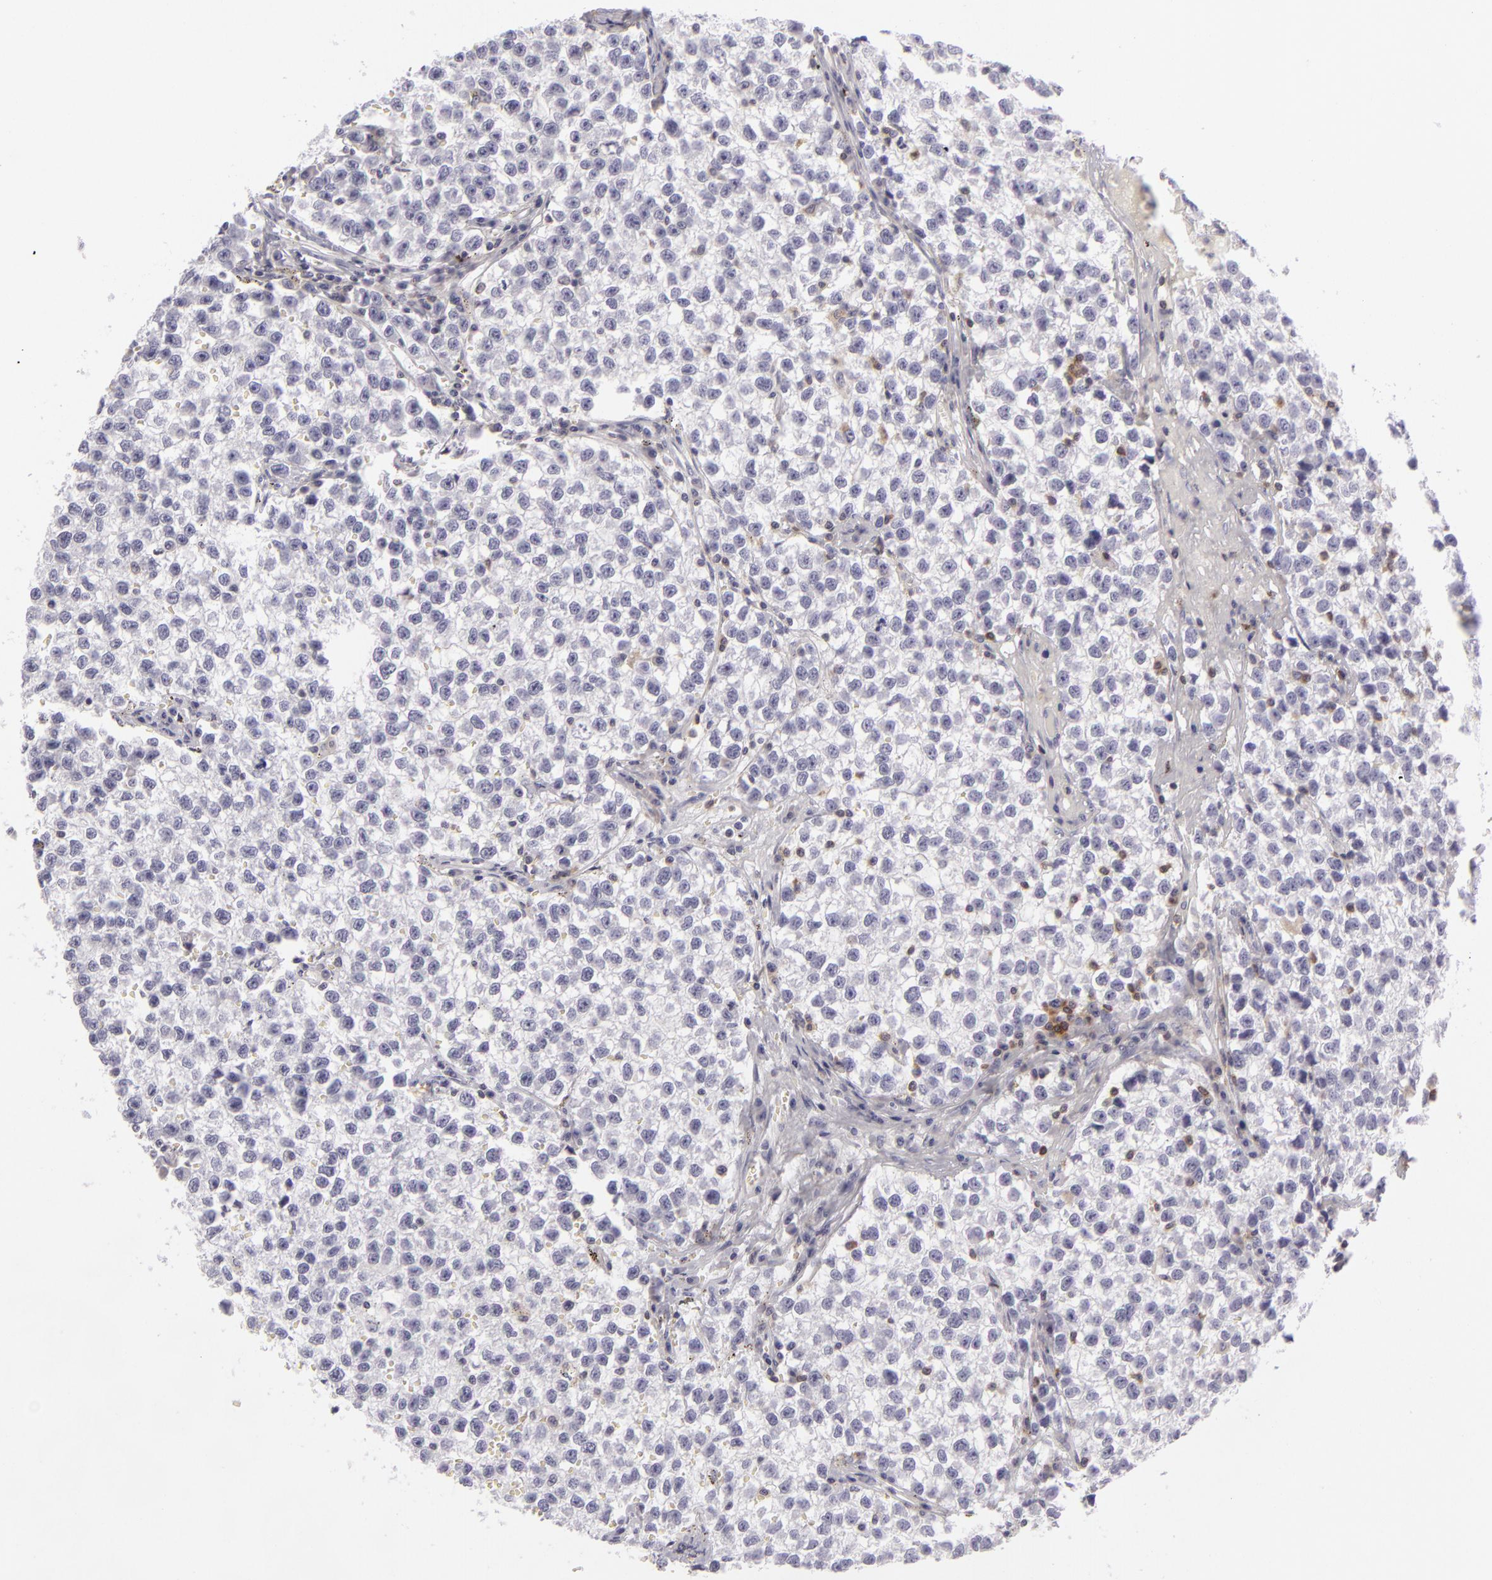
{"staining": {"intensity": "negative", "quantity": "none", "location": "none"}, "tissue": "testis cancer", "cell_type": "Tumor cells", "image_type": "cancer", "snomed": [{"axis": "morphology", "description": "Seminoma, NOS"}, {"axis": "topography", "description": "Testis"}], "caption": "Protein analysis of testis seminoma demonstrates no significant staining in tumor cells.", "gene": "KCNAB2", "patient": {"sex": "male", "age": 35}}